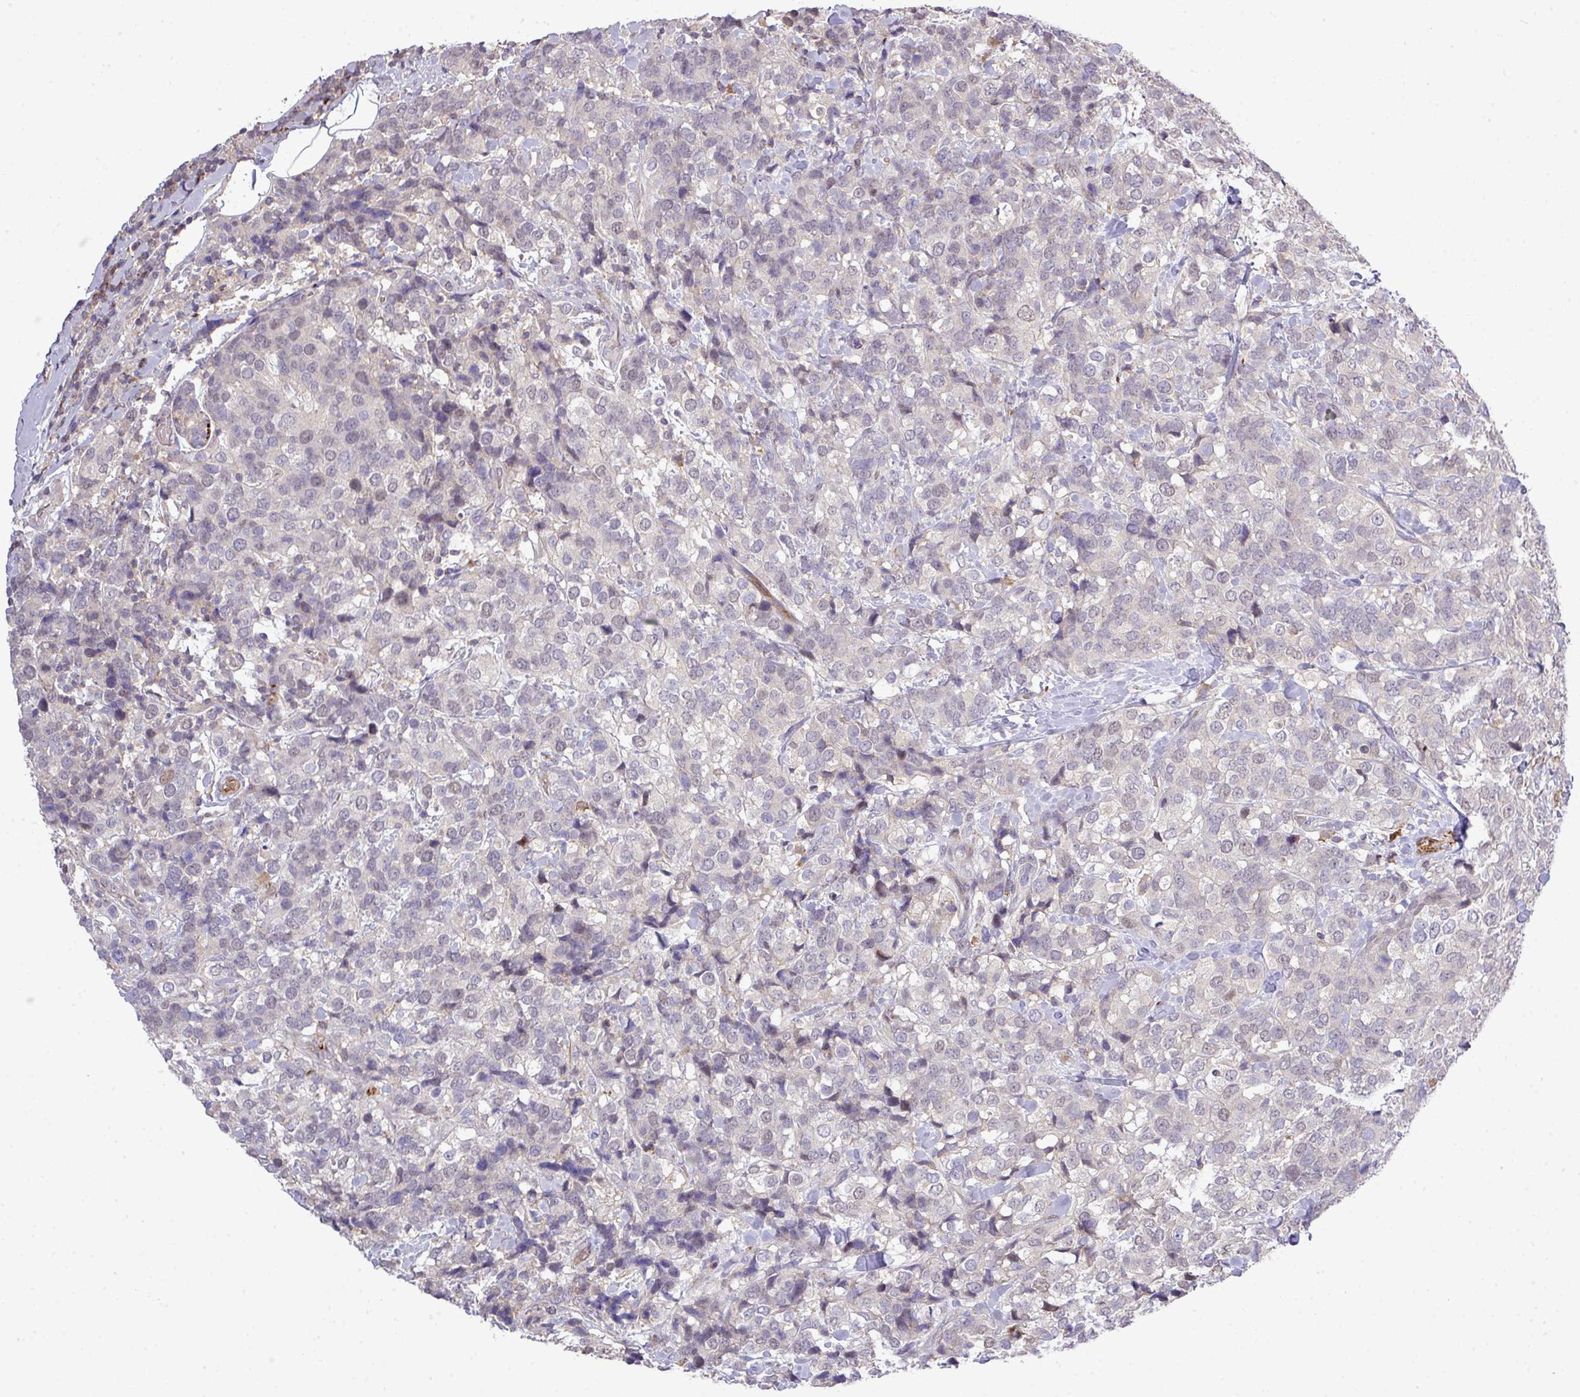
{"staining": {"intensity": "negative", "quantity": "none", "location": "none"}, "tissue": "breast cancer", "cell_type": "Tumor cells", "image_type": "cancer", "snomed": [{"axis": "morphology", "description": "Lobular carcinoma"}, {"axis": "topography", "description": "Breast"}], "caption": "This image is of lobular carcinoma (breast) stained with immunohistochemistry to label a protein in brown with the nuclei are counter-stained blue. There is no expression in tumor cells.", "gene": "TPRA1", "patient": {"sex": "female", "age": 59}}